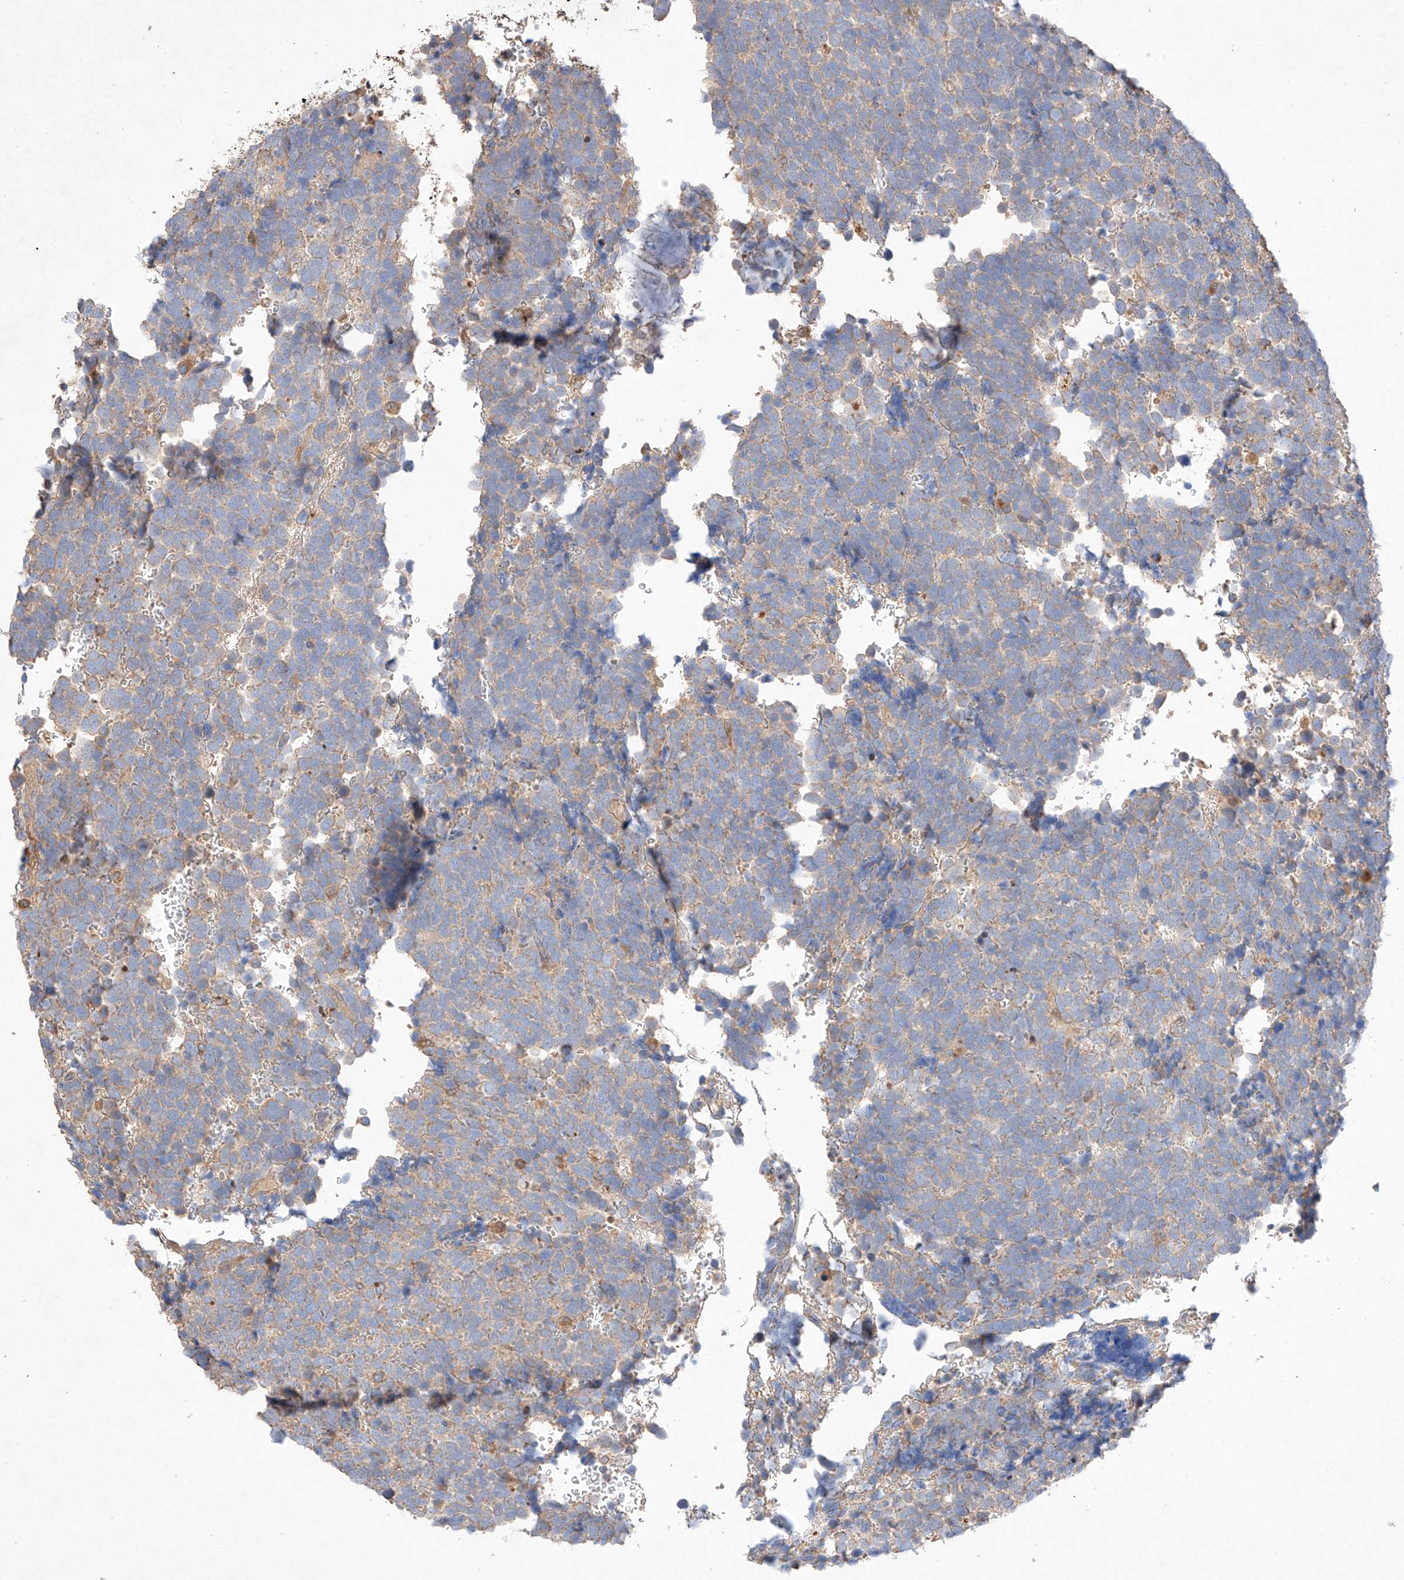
{"staining": {"intensity": "weak", "quantity": "25%-75%", "location": "cytoplasmic/membranous"}, "tissue": "urothelial cancer", "cell_type": "Tumor cells", "image_type": "cancer", "snomed": [{"axis": "morphology", "description": "Urothelial carcinoma, High grade"}, {"axis": "topography", "description": "Urinary bladder"}], "caption": "Urothelial cancer tissue demonstrates weak cytoplasmic/membranous staining in approximately 25%-75% of tumor cells", "gene": "C6orf62", "patient": {"sex": "female", "age": 82}}